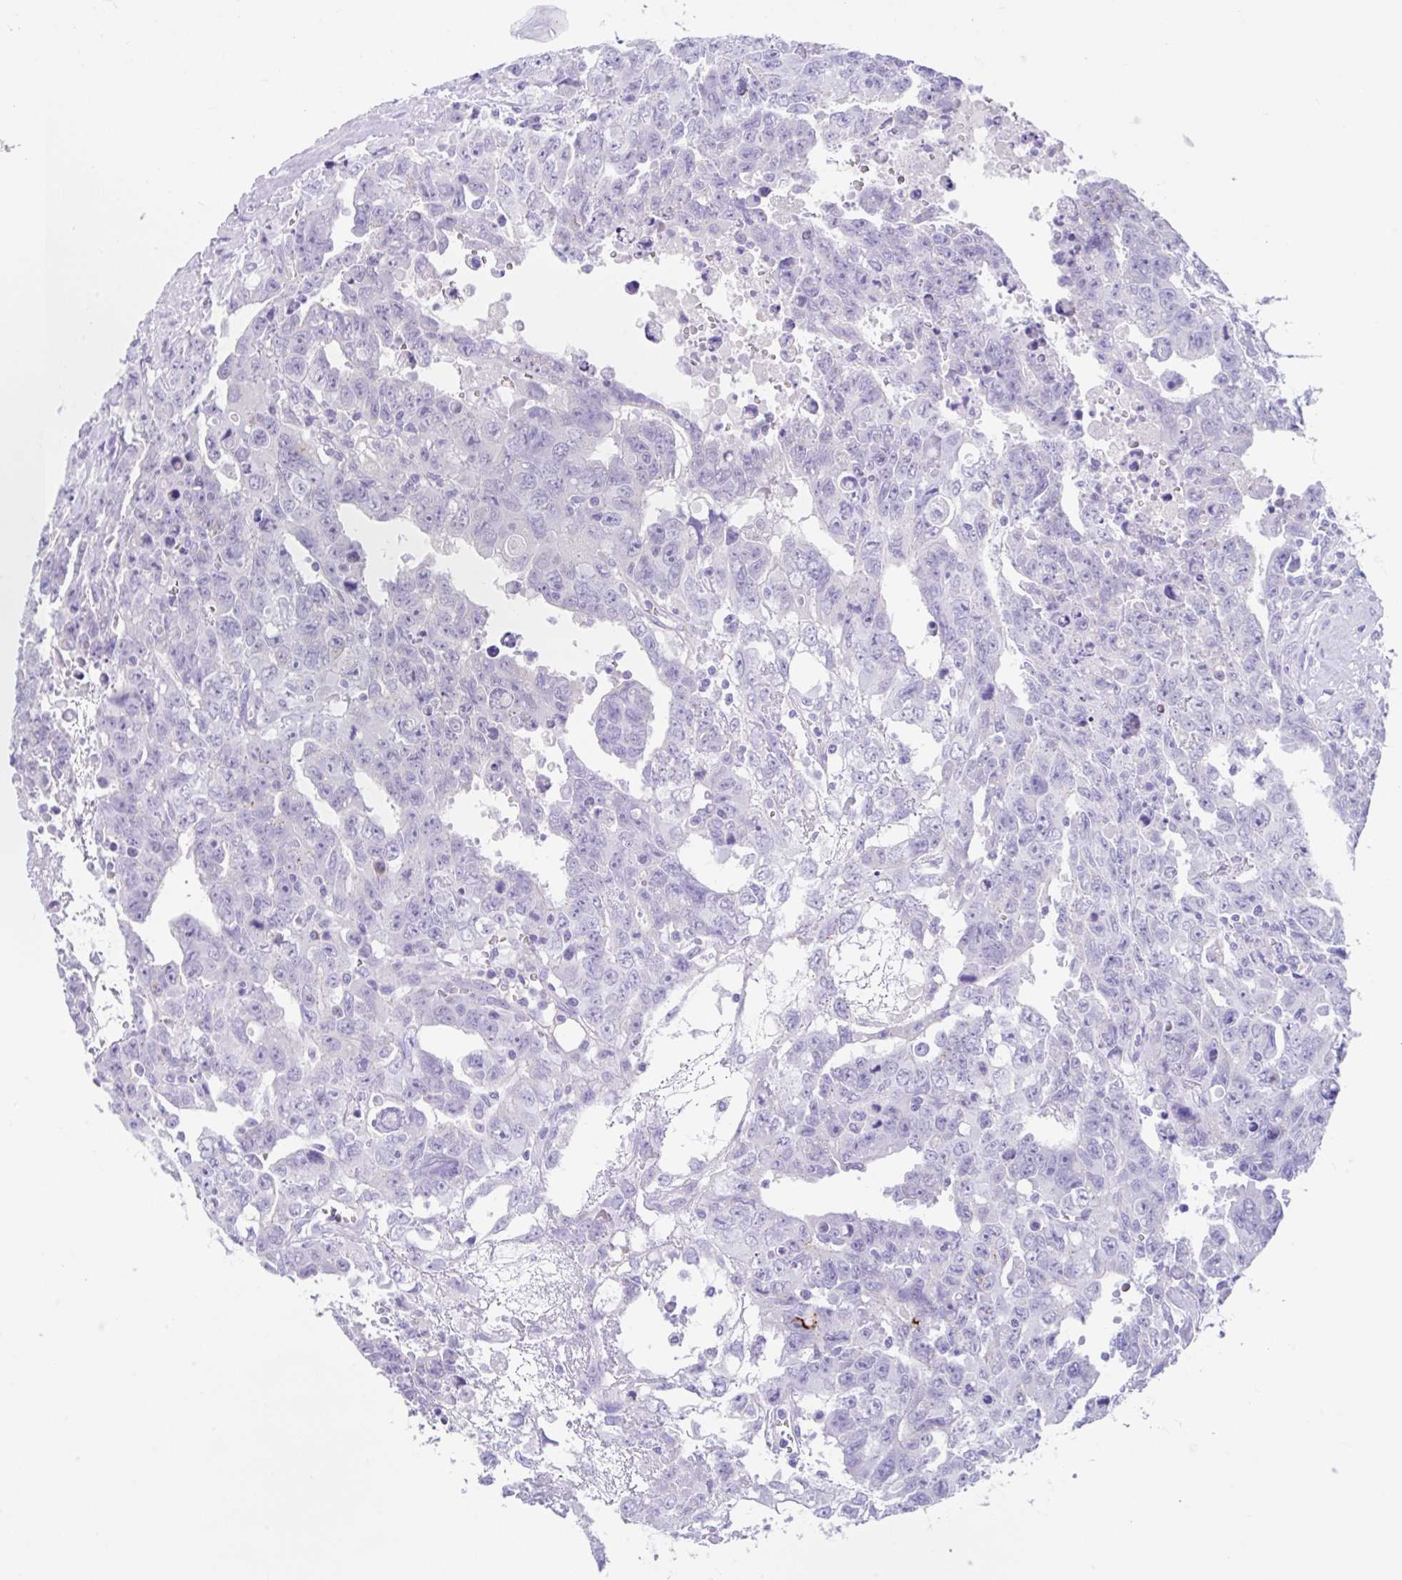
{"staining": {"intensity": "negative", "quantity": "none", "location": "none"}, "tissue": "testis cancer", "cell_type": "Tumor cells", "image_type": "cancer", "snomed": [{"axis": "morphology", "description": "Carcinoma, Embryonal, NOS"}, {"axis": "topography", "description": "Testis"}], "caption": "High power microscopy histopathology image of an immunohistochemistry (IHC) histopathology image of testis cancer, revealing no significant positivity in tumor cells.", "gene": "CCSAP", "patient": {"sex": "male", "age": 24}}